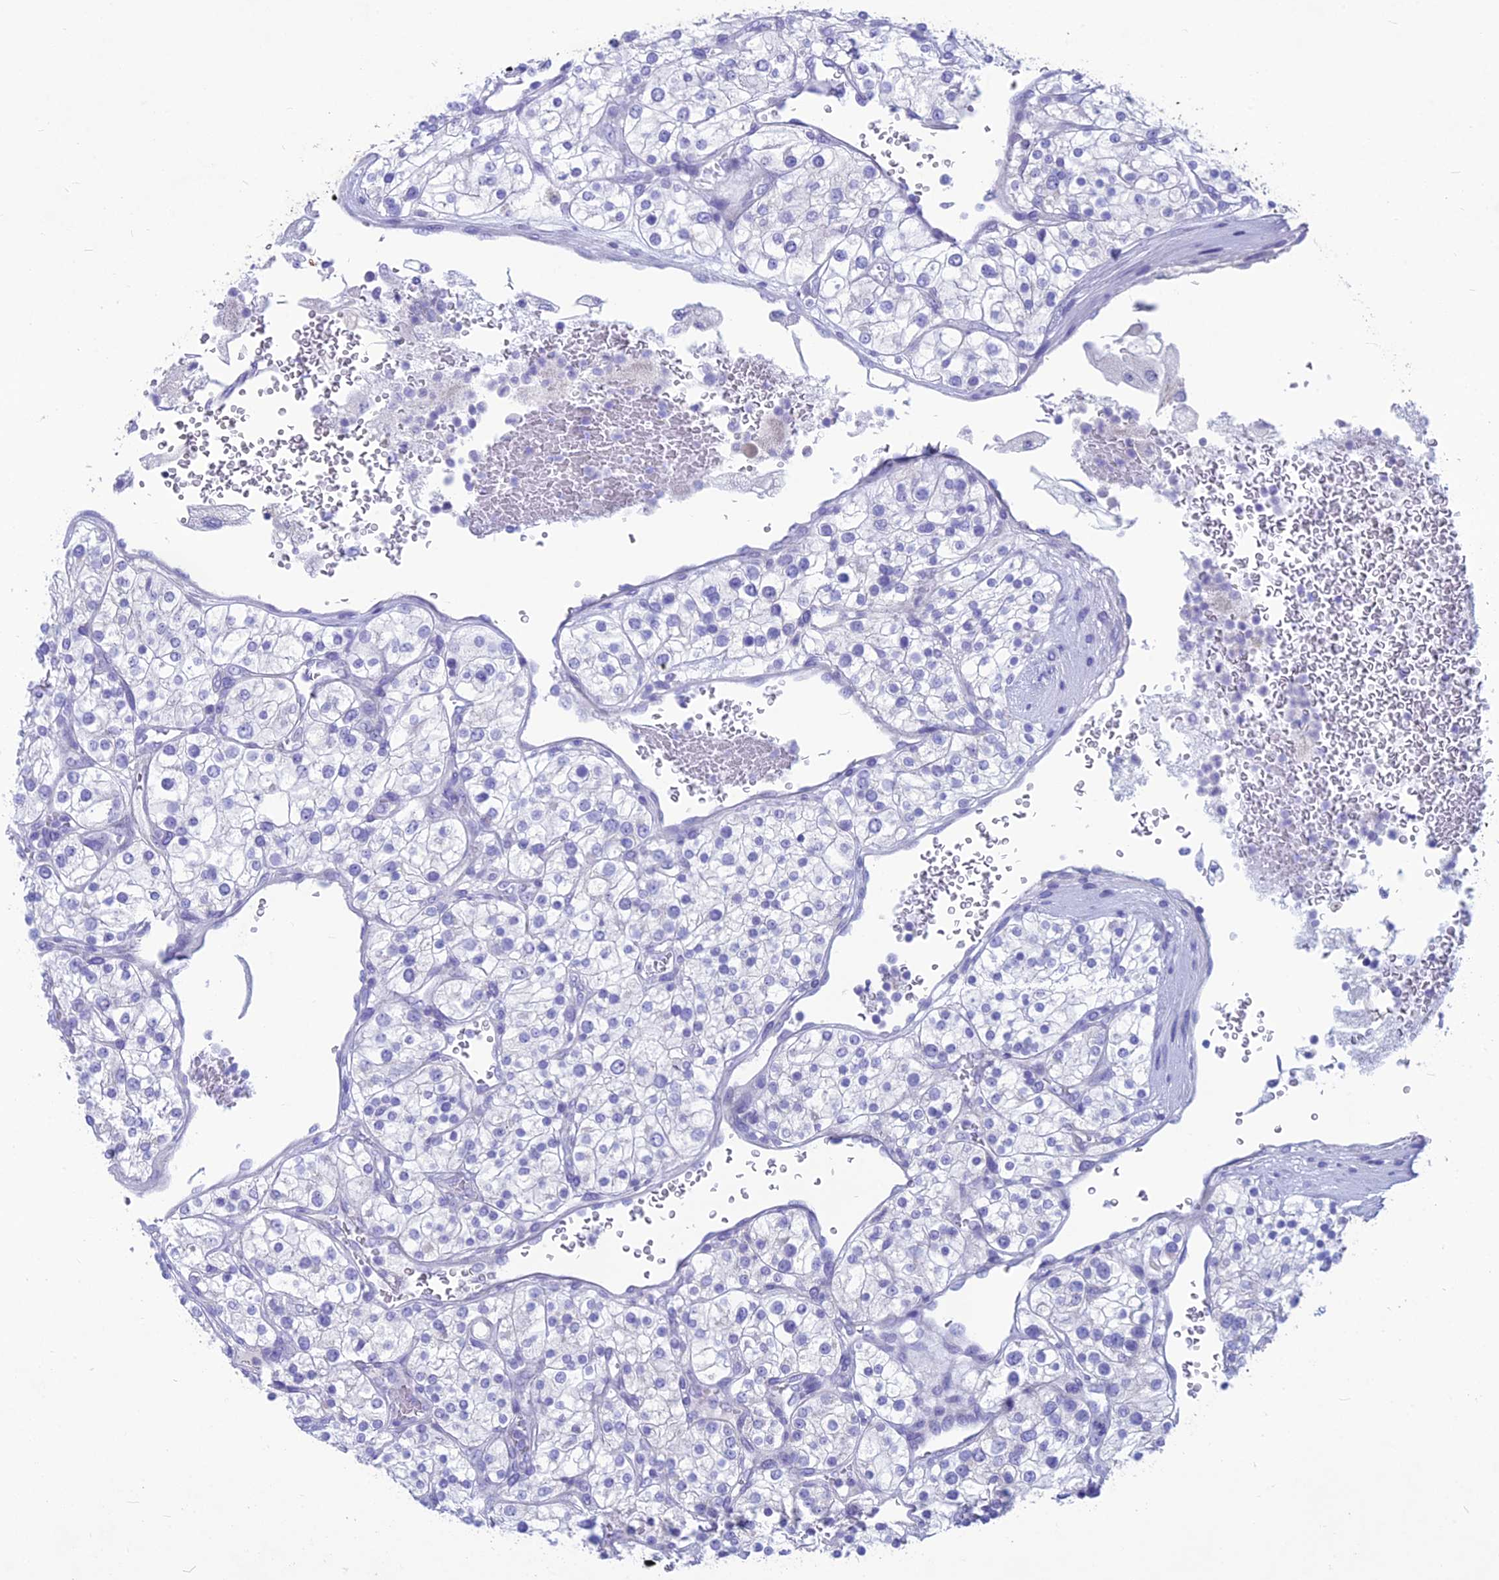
{"staining": {"intensity": "negative", "quantity": "none", "location": "none"}, "tissue": "renal cancer", "cell_type": "Tumor cells", "image_type": "cancer", "snomed": [{"axis": "morphology", "description": "Adenocarcinoma, NOS"}, {"axis": "topography", "description": "Kidney"}], "caption": "Immunohistochemistry (IHC) image of neoplastic tissue: human renal cancer stained with DAB (3,3'-diaminobenzidine) shows no significant protein staining in tumor cells.", "gene": "SNTN", "patient": {"sex": "male", "age": 80}}